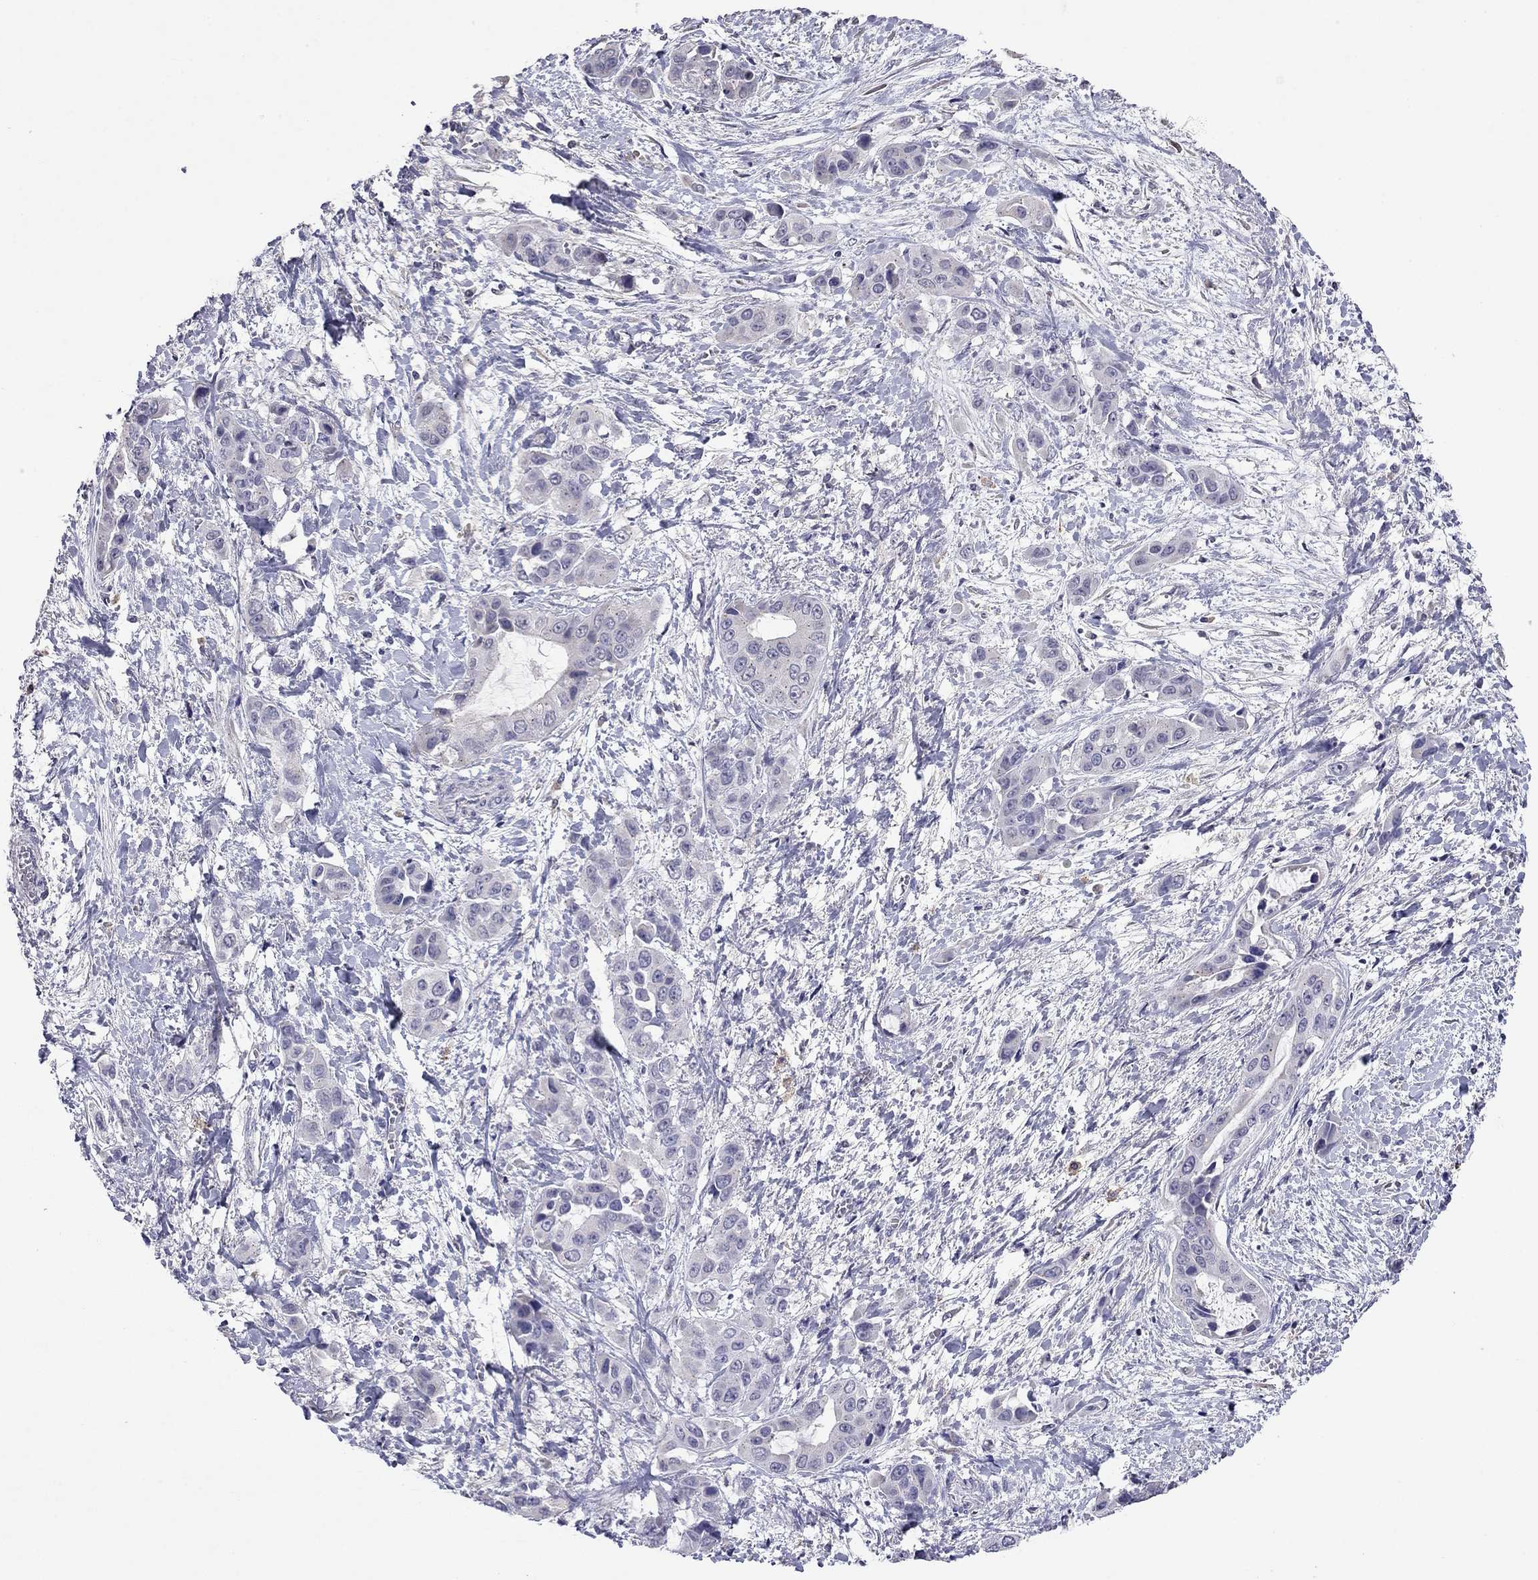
{"staining": {"intensity": "negative", "quantity": "none", "location": "none"}, "tissue": "liver cancer", "cell_type": "Tumor cells", "image_type": "cancer", "snomed": [{"axis": "morphology", "description": "Cholangiocarcinoma"}, {"axis": "topography", "description": "Liver"}], "caption": "Immunohistochemistry (IHC) of liver cancer reveals no expression in tumor cells. The staining is performed using DAB (3,3'-diaminobenzidine) brown chromogen with nuclei counter-stained in using hematoxylin.", "gene": "WNK3", "patient": {"sex": "female", "age": 52}}